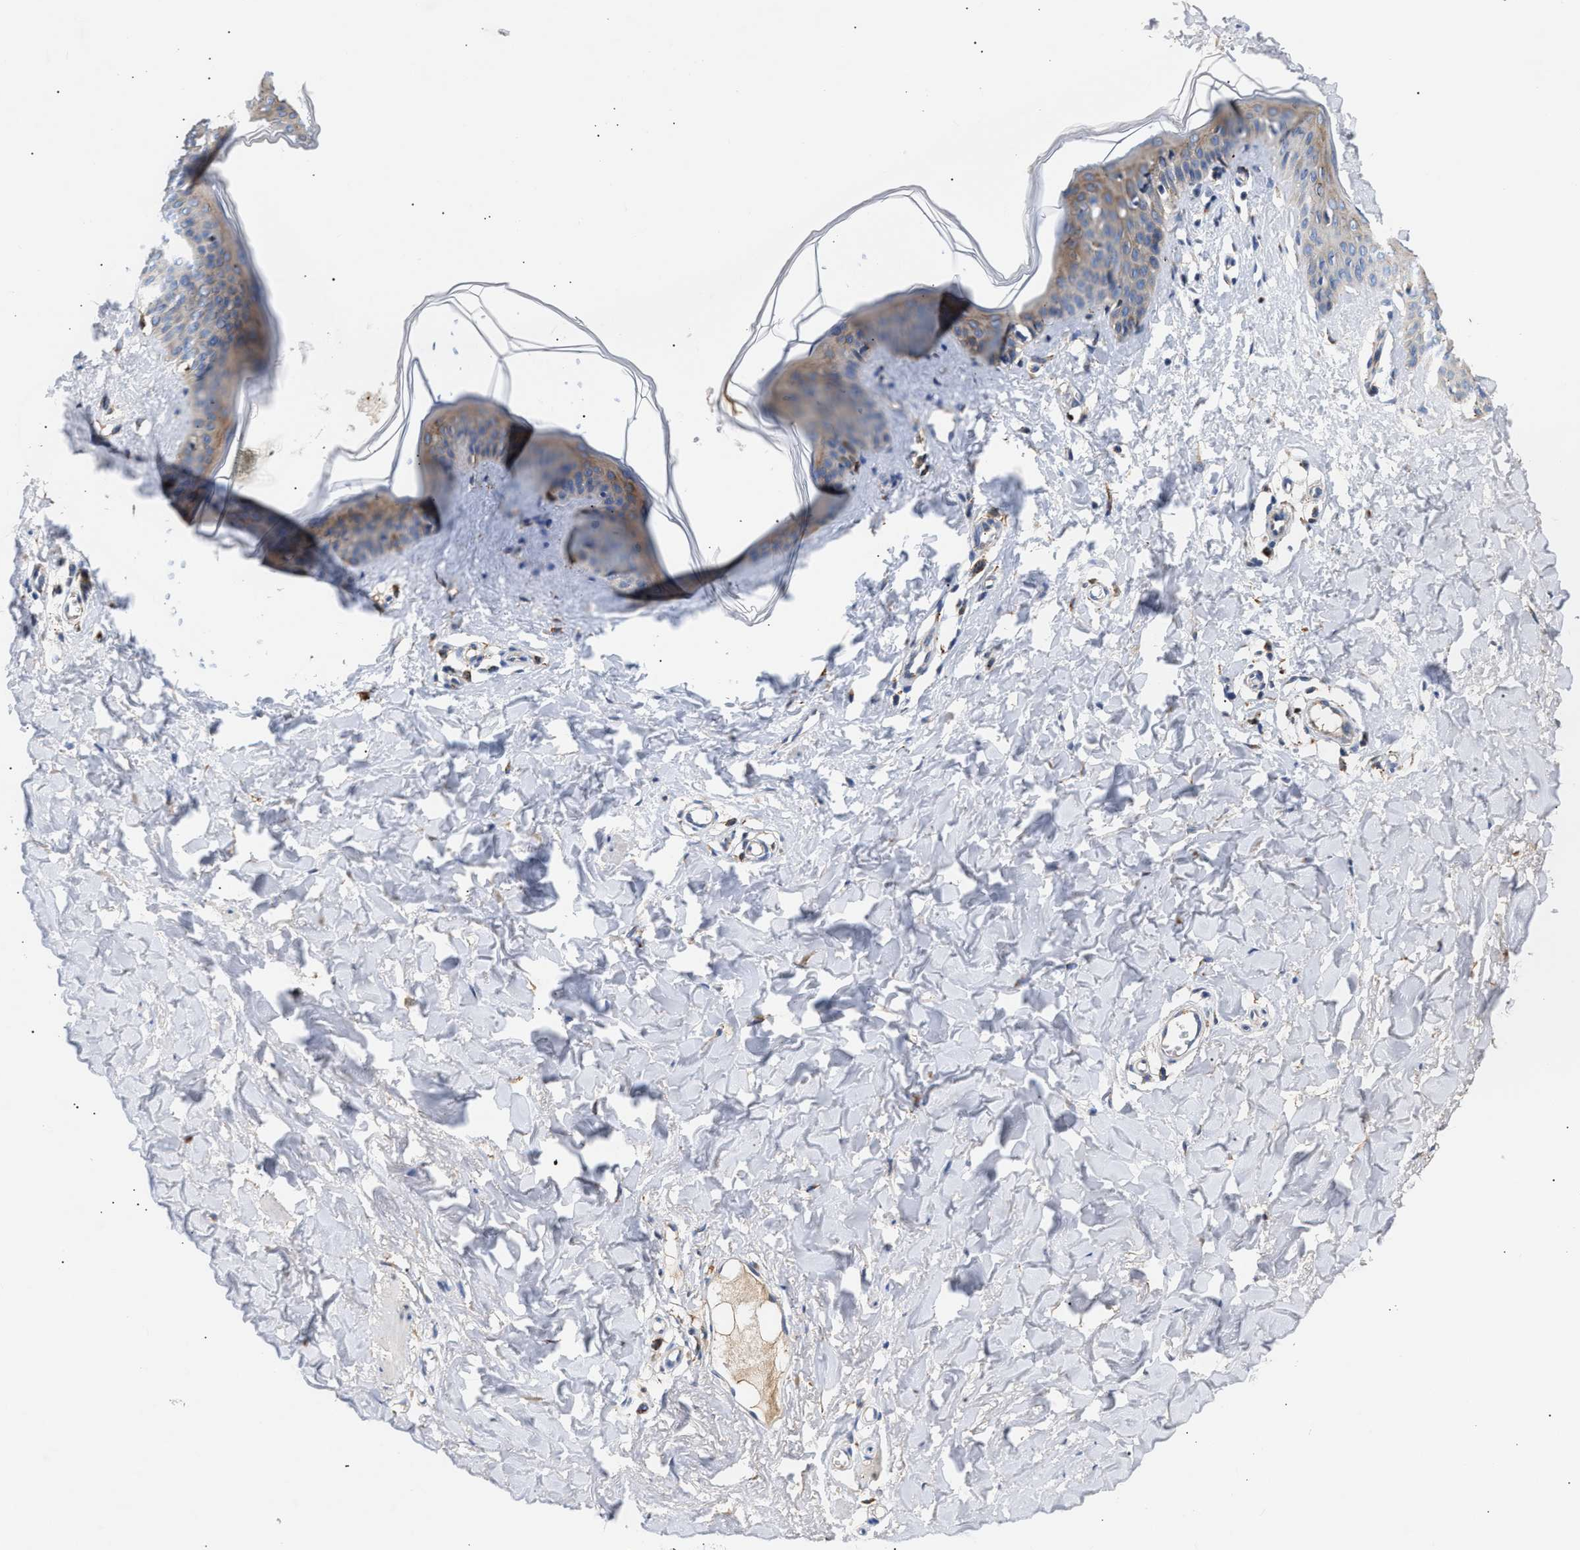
{"staining": {"intensity": "negative", "quantity": "none", "location": "none"}, "tissue": "skin", "cell_type": "Fibroblasts", "image_type": "normal", "snomed": [{"axis": "morphology", "description": "Normal tissue, NOS"}, {"axis": "topography", "description": "Skin"}], "caption": "DAB immunohistochemical staining of benign human skin reveals no significant expression in fibroblasts. Brightfield microscopy of IHC stained with DAB (3,3'-diaminobenzidine) (brown) and hematoxylin (blue), captured at high magnification.", "gene": "CCDC146", "patient": {"sex": "female", "age": 17}}